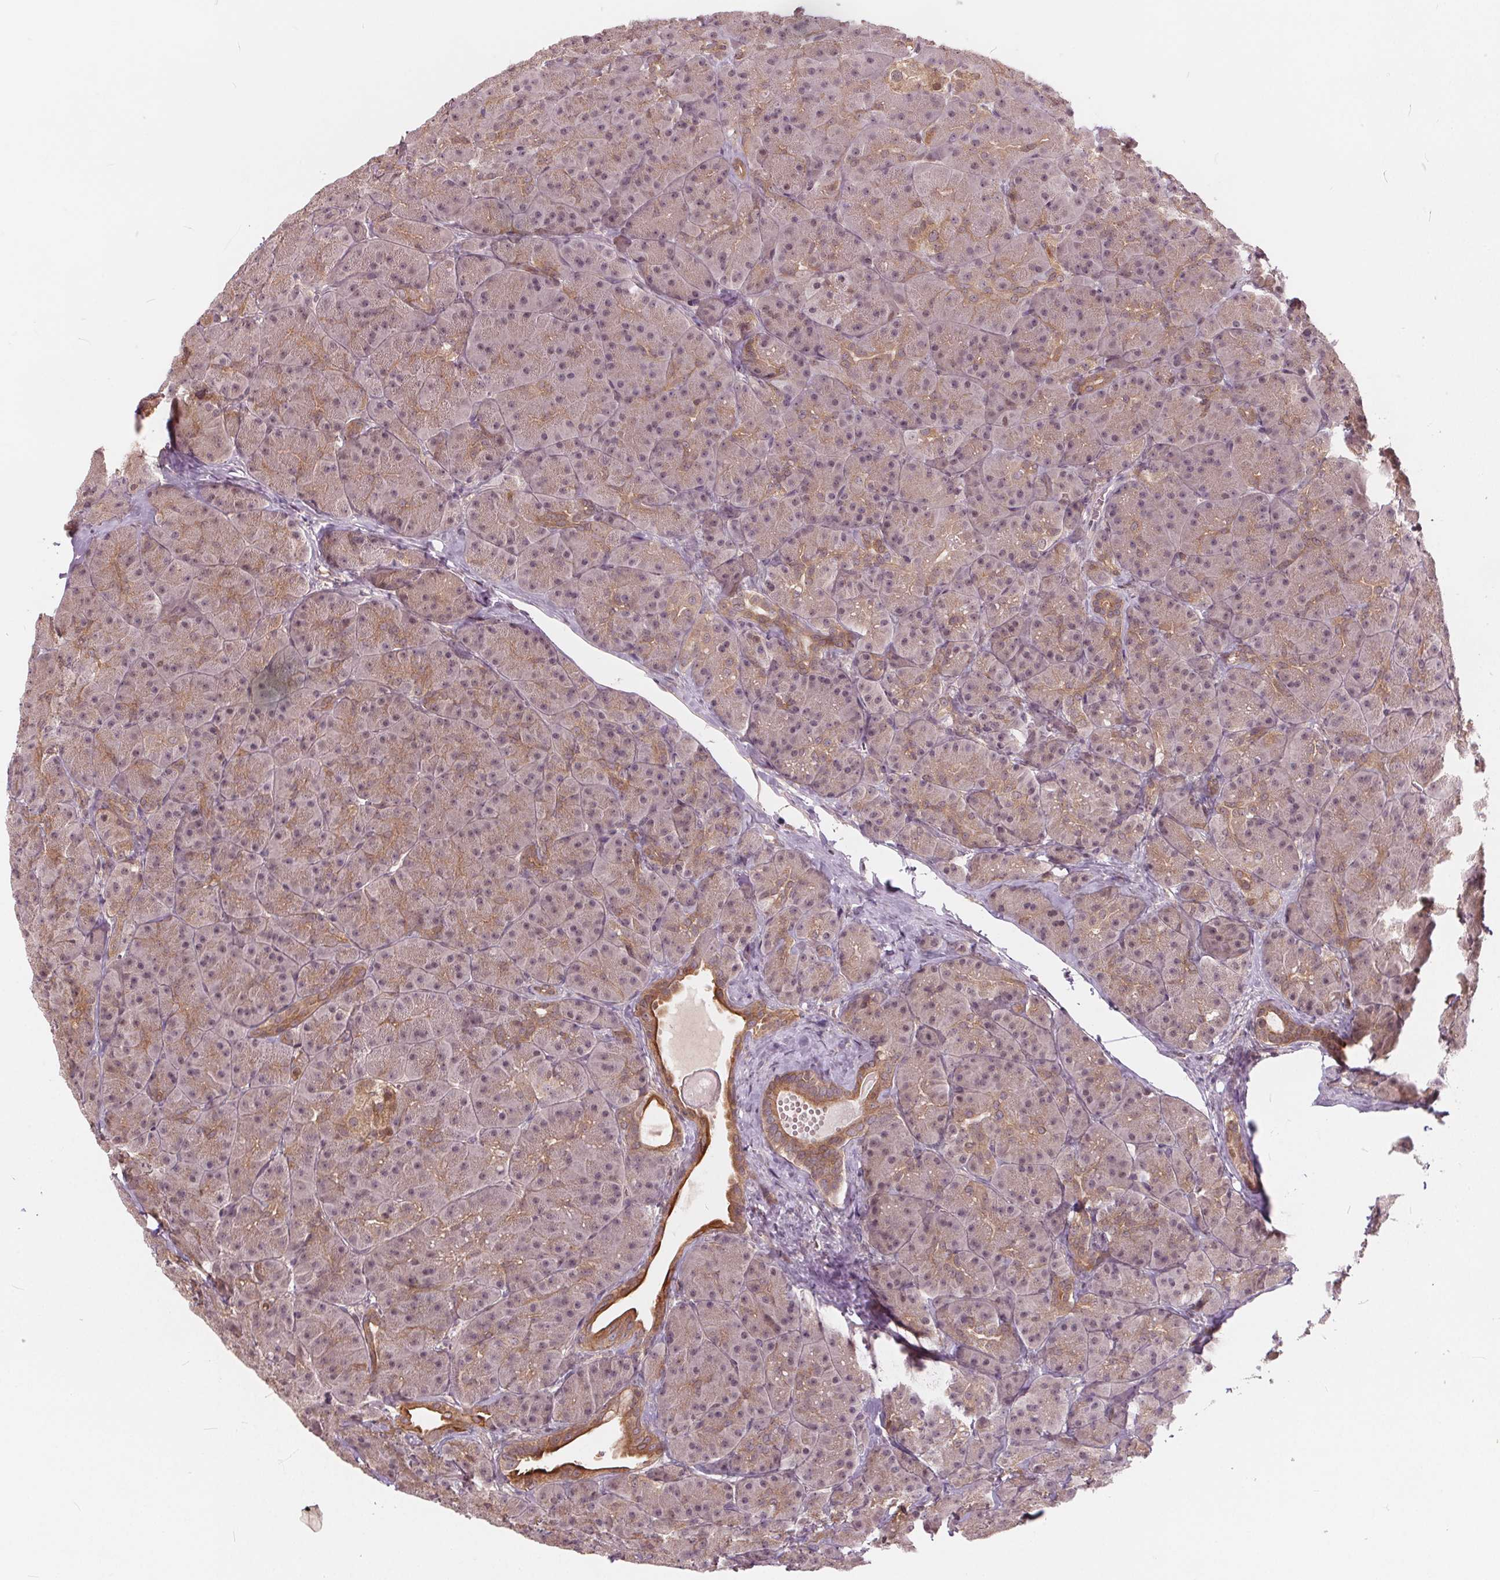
{"staining": {"intensity": "strong", "quantity": "<25%", "location": "cytoplasmic/membranous"}, "tissue": "pancreas", "cell_type": "Exocrine glandular cells", "image_type": "normal", "snomed": [{"axis": "morphology", "description": "Normal tissue, NOS"}, {"axis": "topography", "description": "Pancreas"}], "caption": "Immunohistochemistry (IHC) photomicrograph of normal pancreas: human pancreas stained using immunohistochemistry exhibits medium levels of strong protein expression localized specifically in the cytoplasmic/membranous of exocrine glandular cells, appearing as a cytoplasmic/membranous brown color.", "gene": "HIF1AN", "patient": {"sex": "male", "age": 57}}